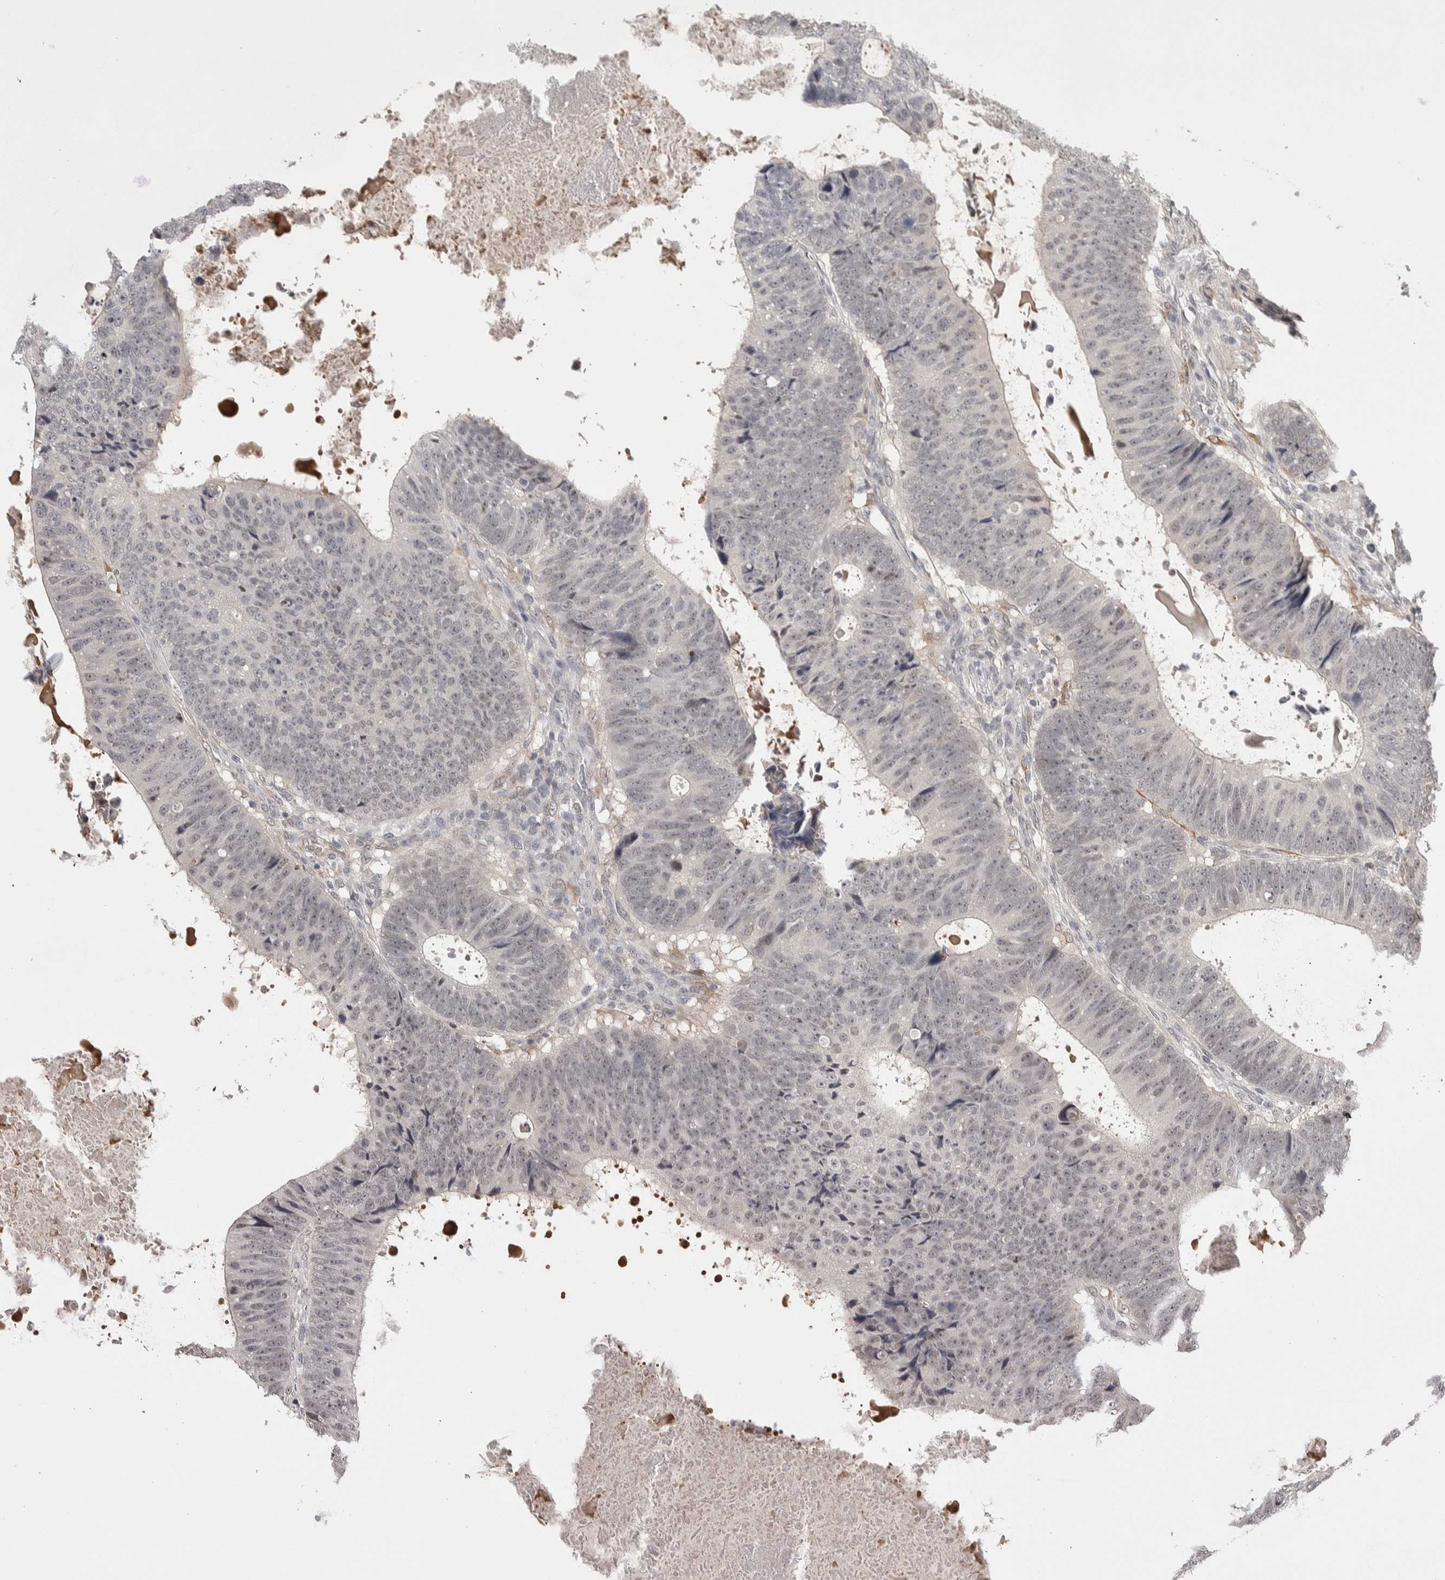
{"staining": {"intensity": "negative", "quantity": "none", "location": "none"}, "tissue": "colorectal cancer", "cell_type": "Tumor cells", "image_type": "cancer", "snomed": [{"axis": "morphology", "description": "Adenocarcinoma, NOS"}, {"axis": "topography", "description": "Colon"}], "caption": "The immunohistochemistry (IHC) histopathology image has no significant positivity in tumor cells of adenocarcinoma (colorectal) tissue.", "gene": "ZSCAN21", "patient": {"sex": "male", "age": 56}}